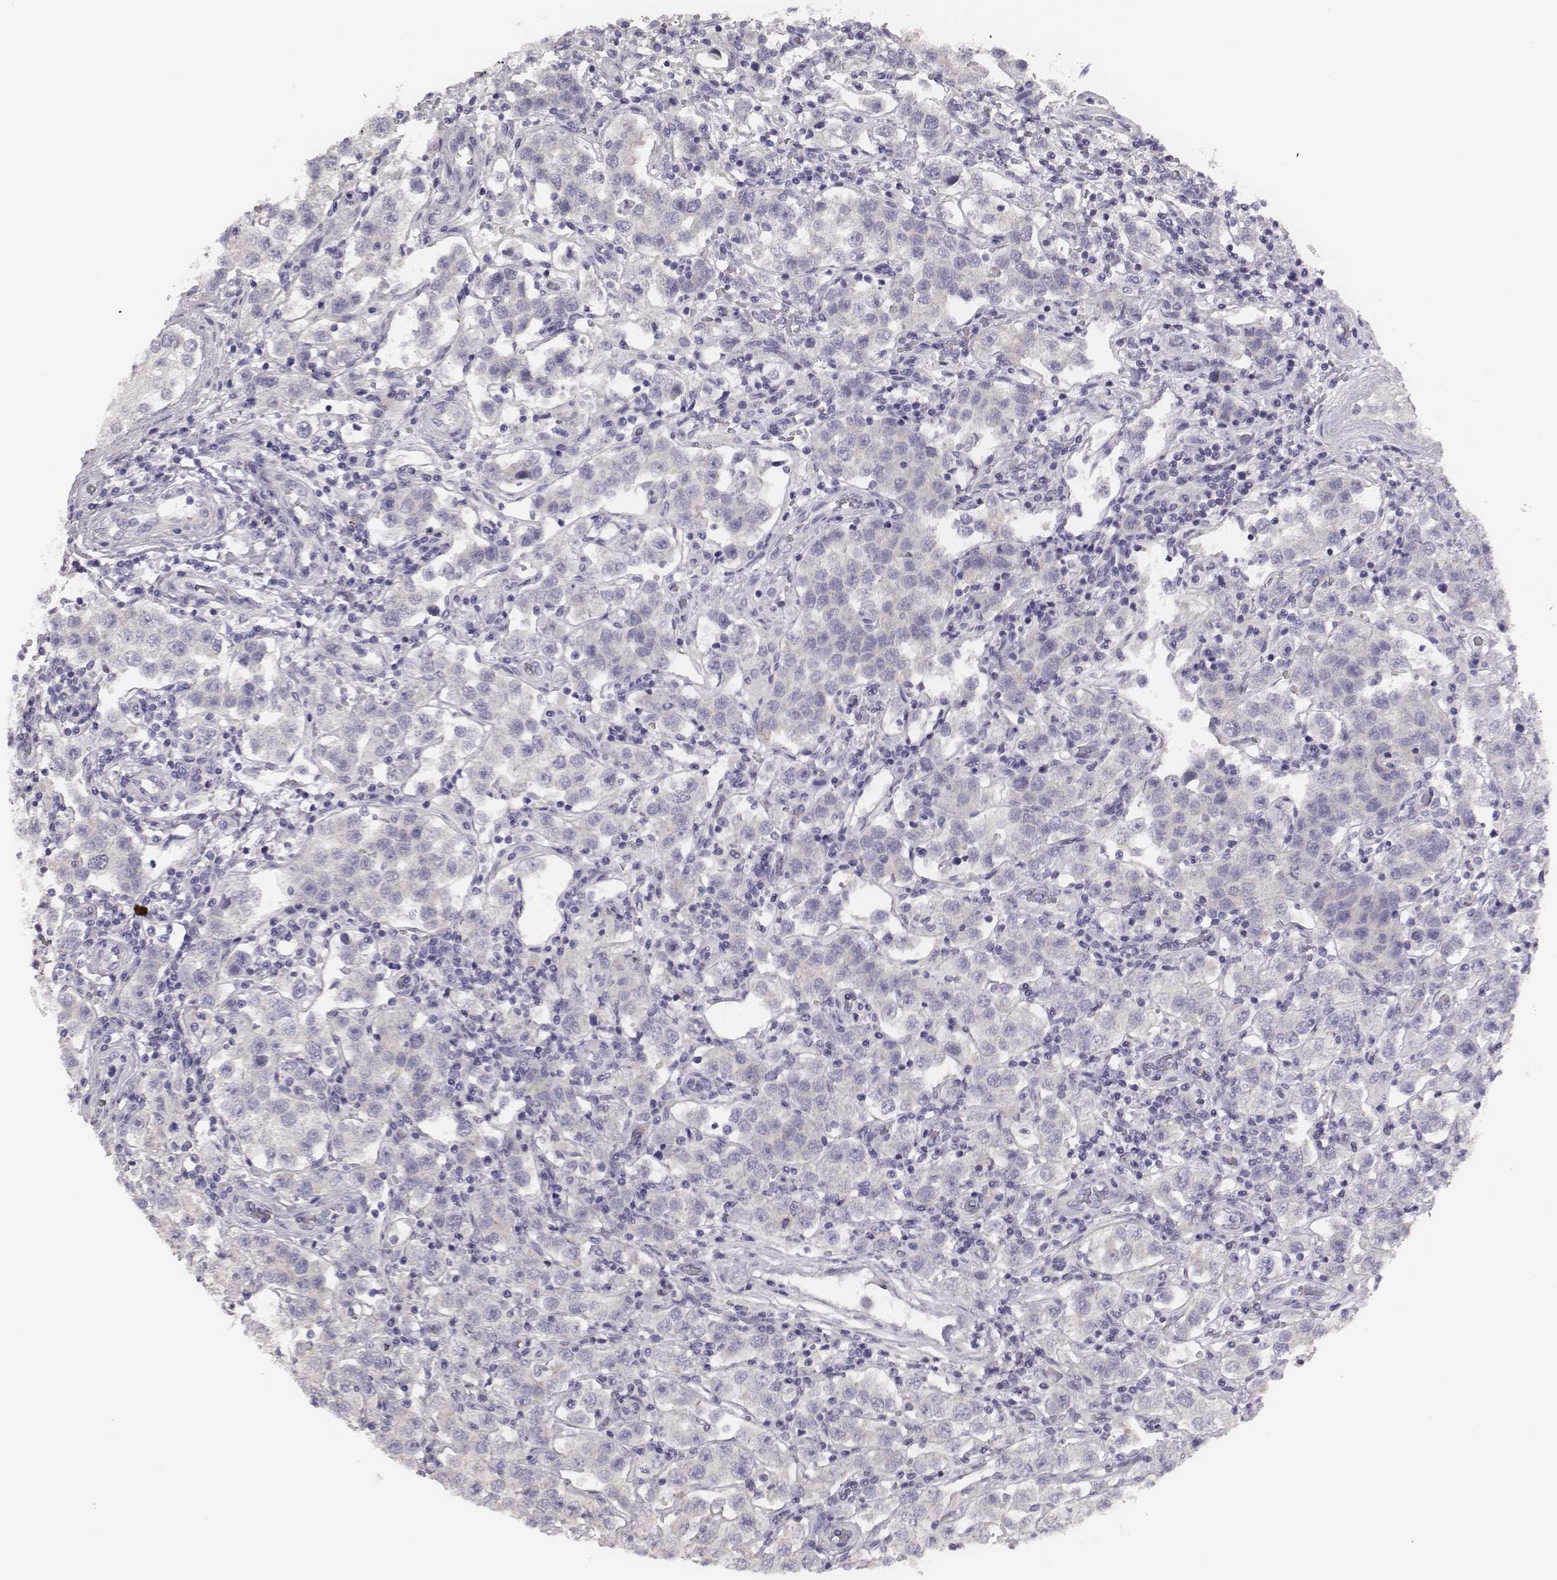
{"staining": {"intensity": "negative", "quantity": "none", "location": "none"}, "tissue": "testis cancer", "cell_type": "Tumor cells", "image_type": "cancer", "snomed": [{"axis": "morphology", "description": "Seminoma, NOS"}, {"axis": "topography", "description": "Testis"}], "caption": "DAB immunohistochemical staining of human testis seminoma reveals no significant expression in tumor cells.", "gene": "P2RY10", "patient": {"sex": "male", "age": 37}}